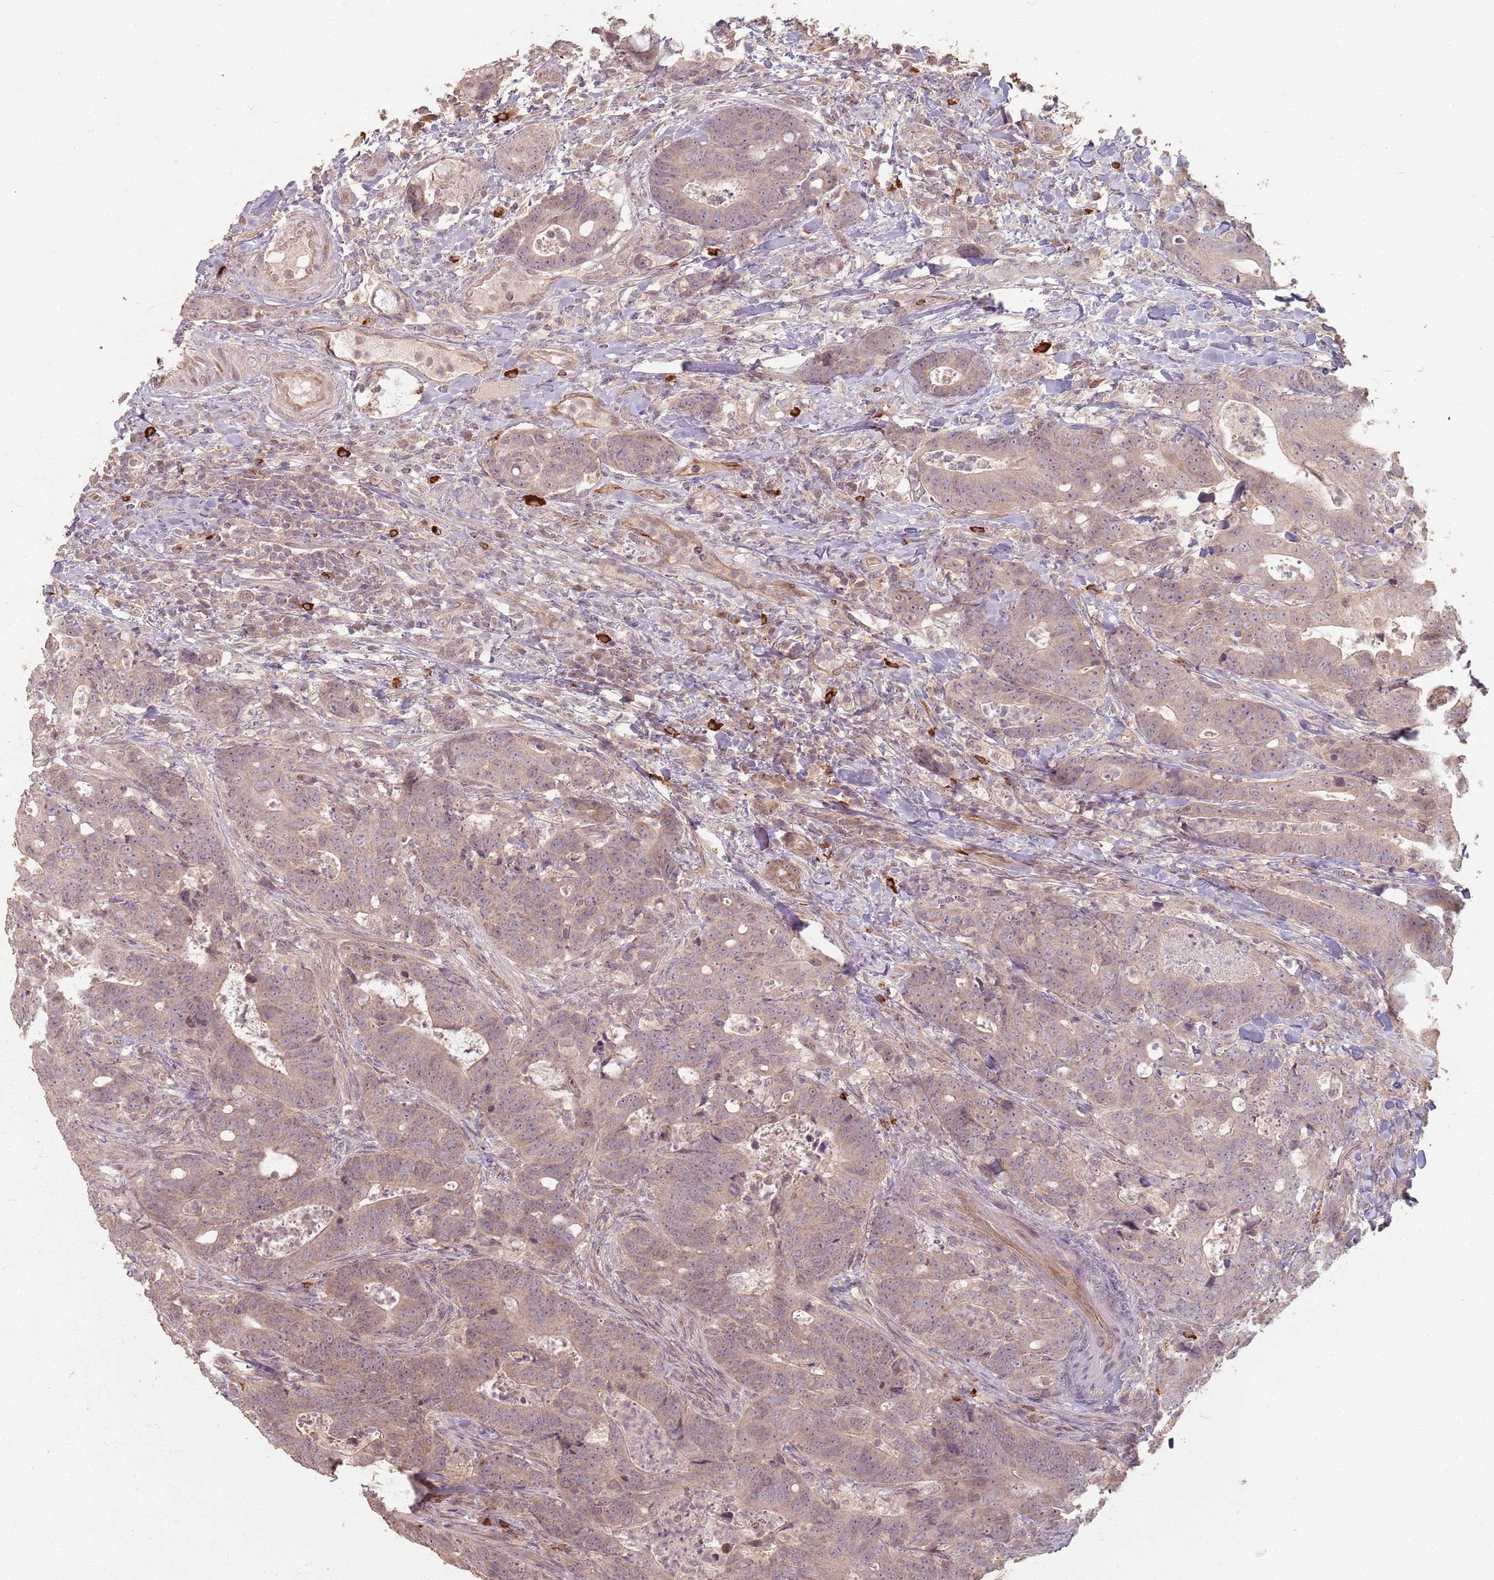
{"staining": {"intensity": "weak", "quantity": ">75%", "location": "cytoplasmic/membranous"}, "tissue": "colorectal cancer", "cell_type": "Tumor cells", "image_type": "cancer", "snomed": [{"axis": "morphology", "description": "Adenocarcinoma, NOS"}, {"axis": "topography", "description": "Colon"}], "caption": "Adenocarcinoma (colorectal) stained for a protein displays weak cytoplasmic/membranous positivity in tumor cells. The protein of interest is stained brown, and the nuclei are stained in blue (DAB IHC with brightfield microscopy, high magnification).", "gene": "CCDC168", "patient": {"sex": "female", "age": 82}}